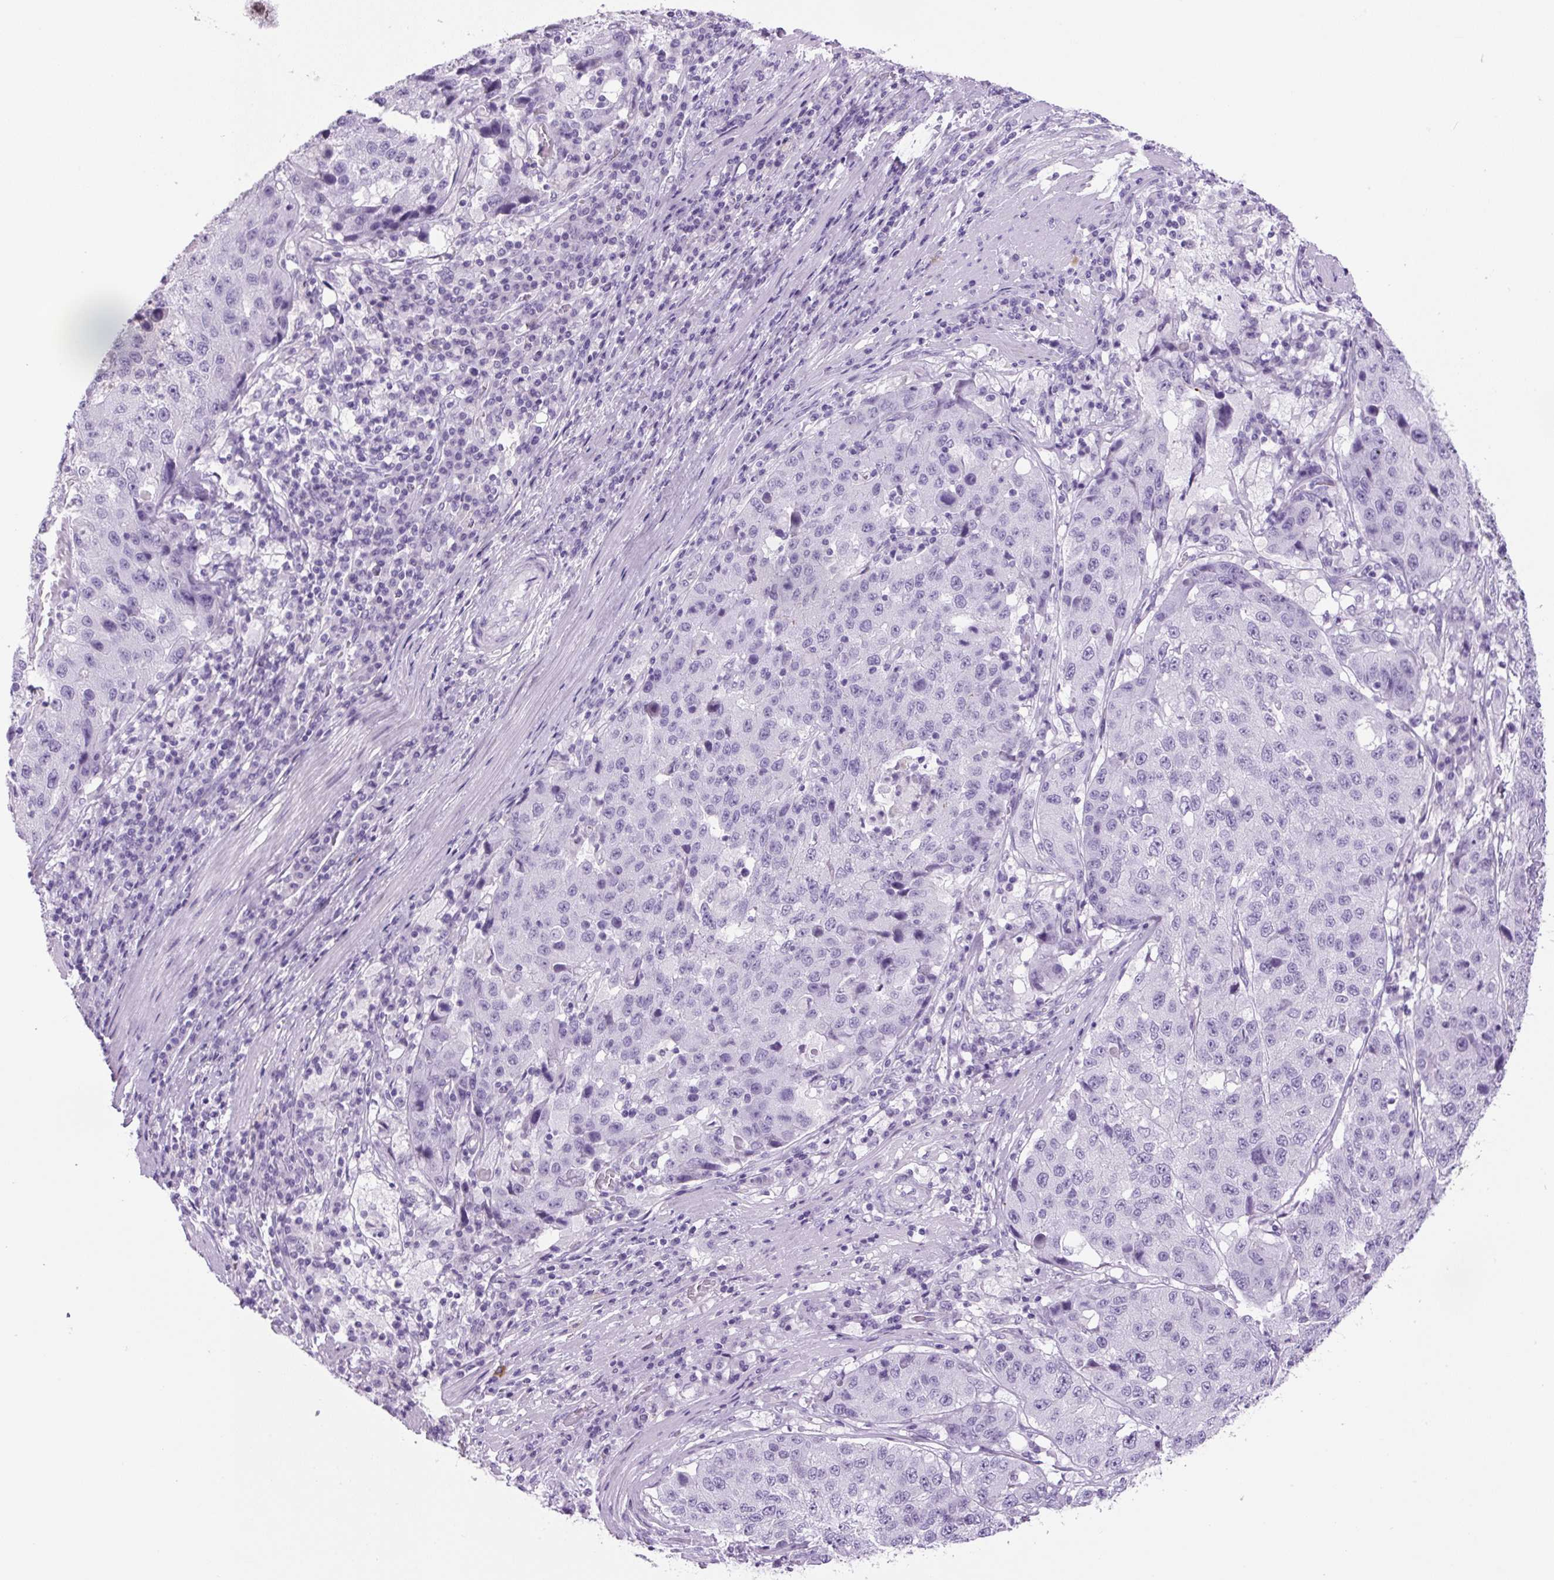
{"staining": {"intensity": "negative", "quantity": "none", "location": "none"}, "tissue": "stomach cancer", "cell_type": "Tumor cells", "image_type": "cancer", "snomed": [{"axis": "morphology", "description": "Adenocarcinoma, NOS"}, {"axis": "topography", "description": "Stomach"}], "caption": "DAB (3,3'-diaminobenzidine) immunohistochemical staining of stomach cancer exhibits no significant staining in tumor cells.", "gene": "PRRT1", "patient": {"sex": "male", "age": 71}}